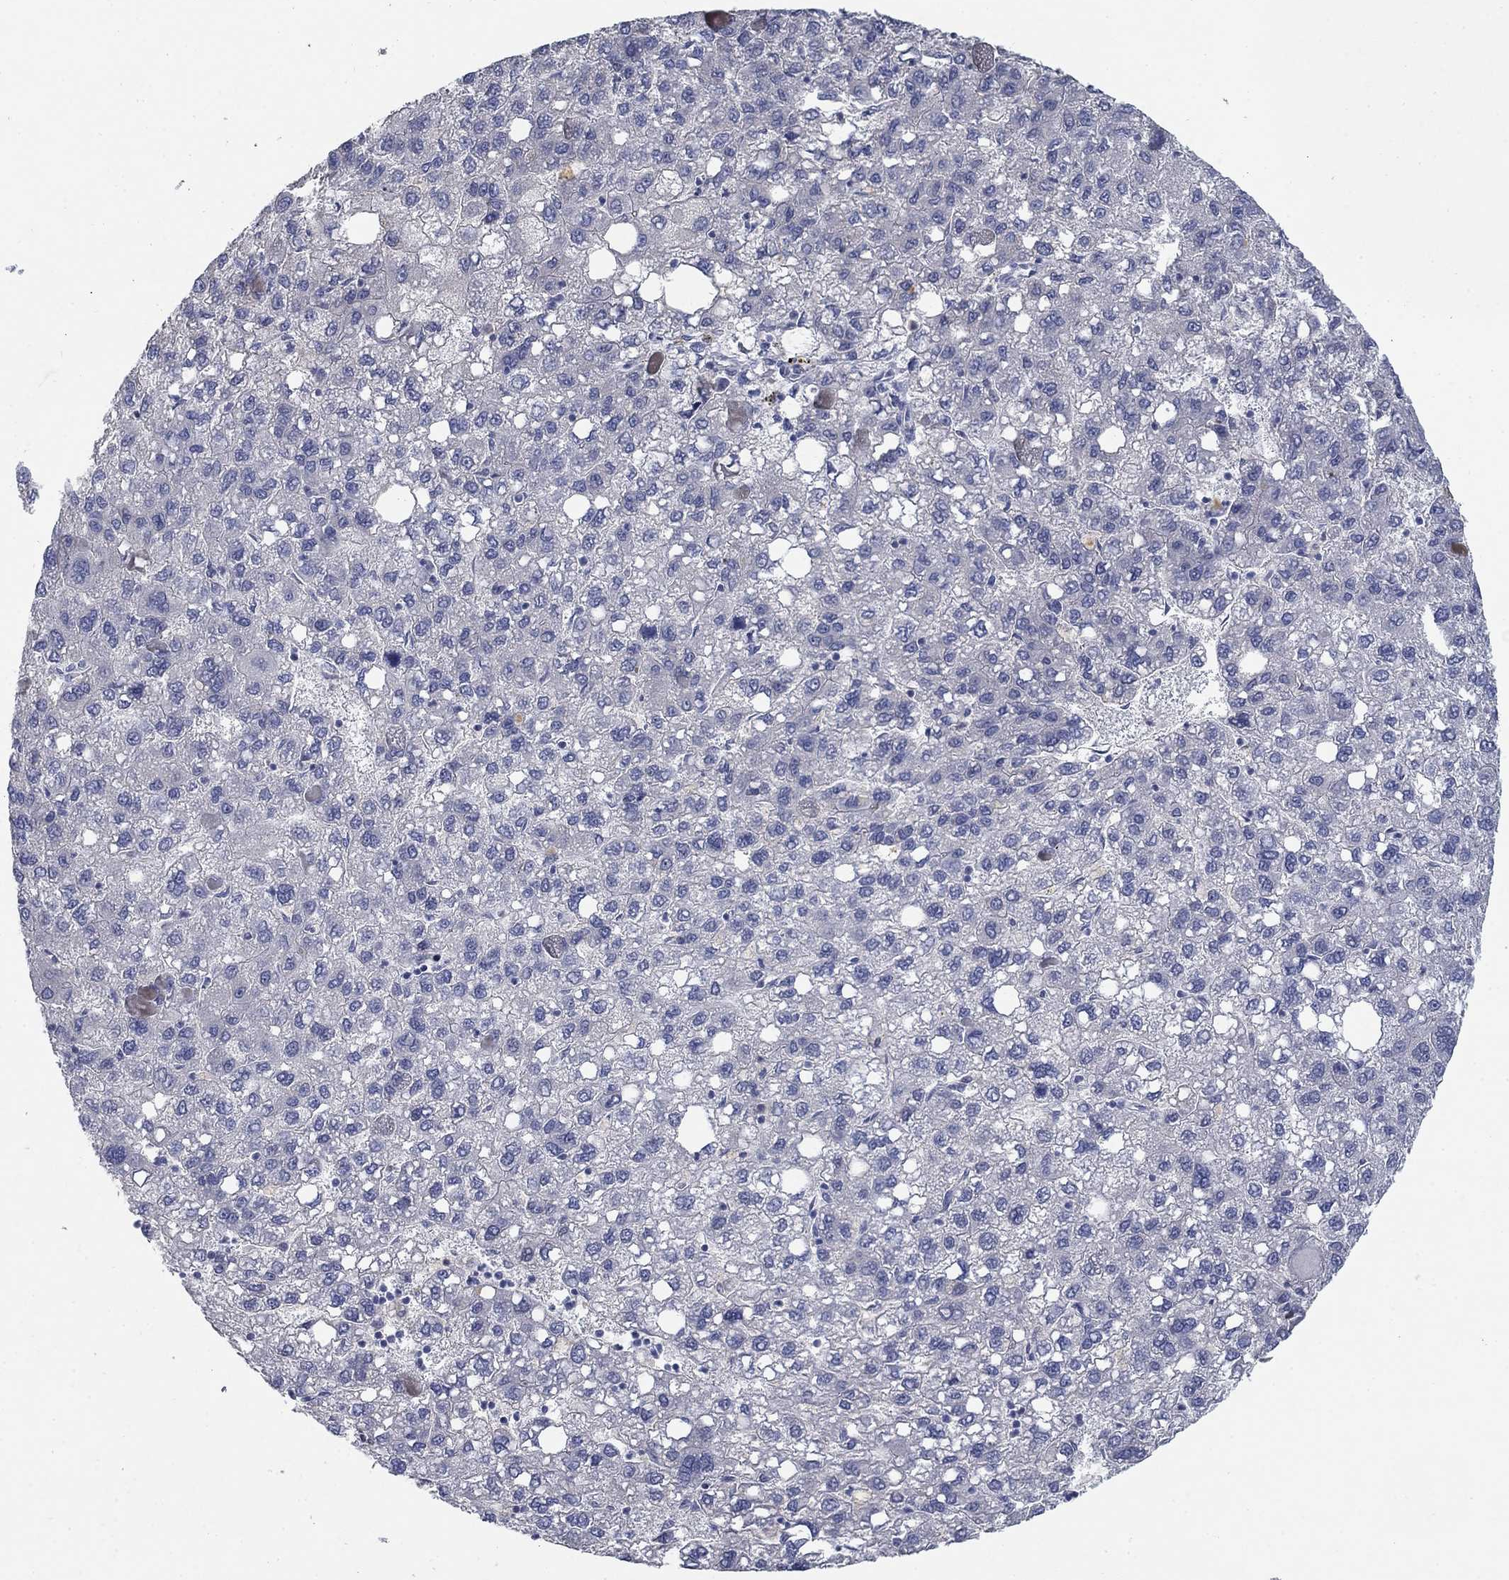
{"staining": {"intensity": "negative", "quantity": "none", "location": "none"}, "tissue": "liver cancer", "cell_type": "Tumor cells", "image_type": "cancer", "snomed": [{"axis": "morphology", "description": "Carcinoma, Hepatocellular, NOS"}, {"axis": "topography", "description": "Liver"}], "caption": "The immunohistochemistry micrograph has no significant staining in tumor cells of liver cancer (hepatocellular carcinoma) tissue. (DAB immunohistochemistry (IHC) with hematoxylin counter stain).", "gene": "TMEM249", "patient": {"sex": "female", "age": 82}}